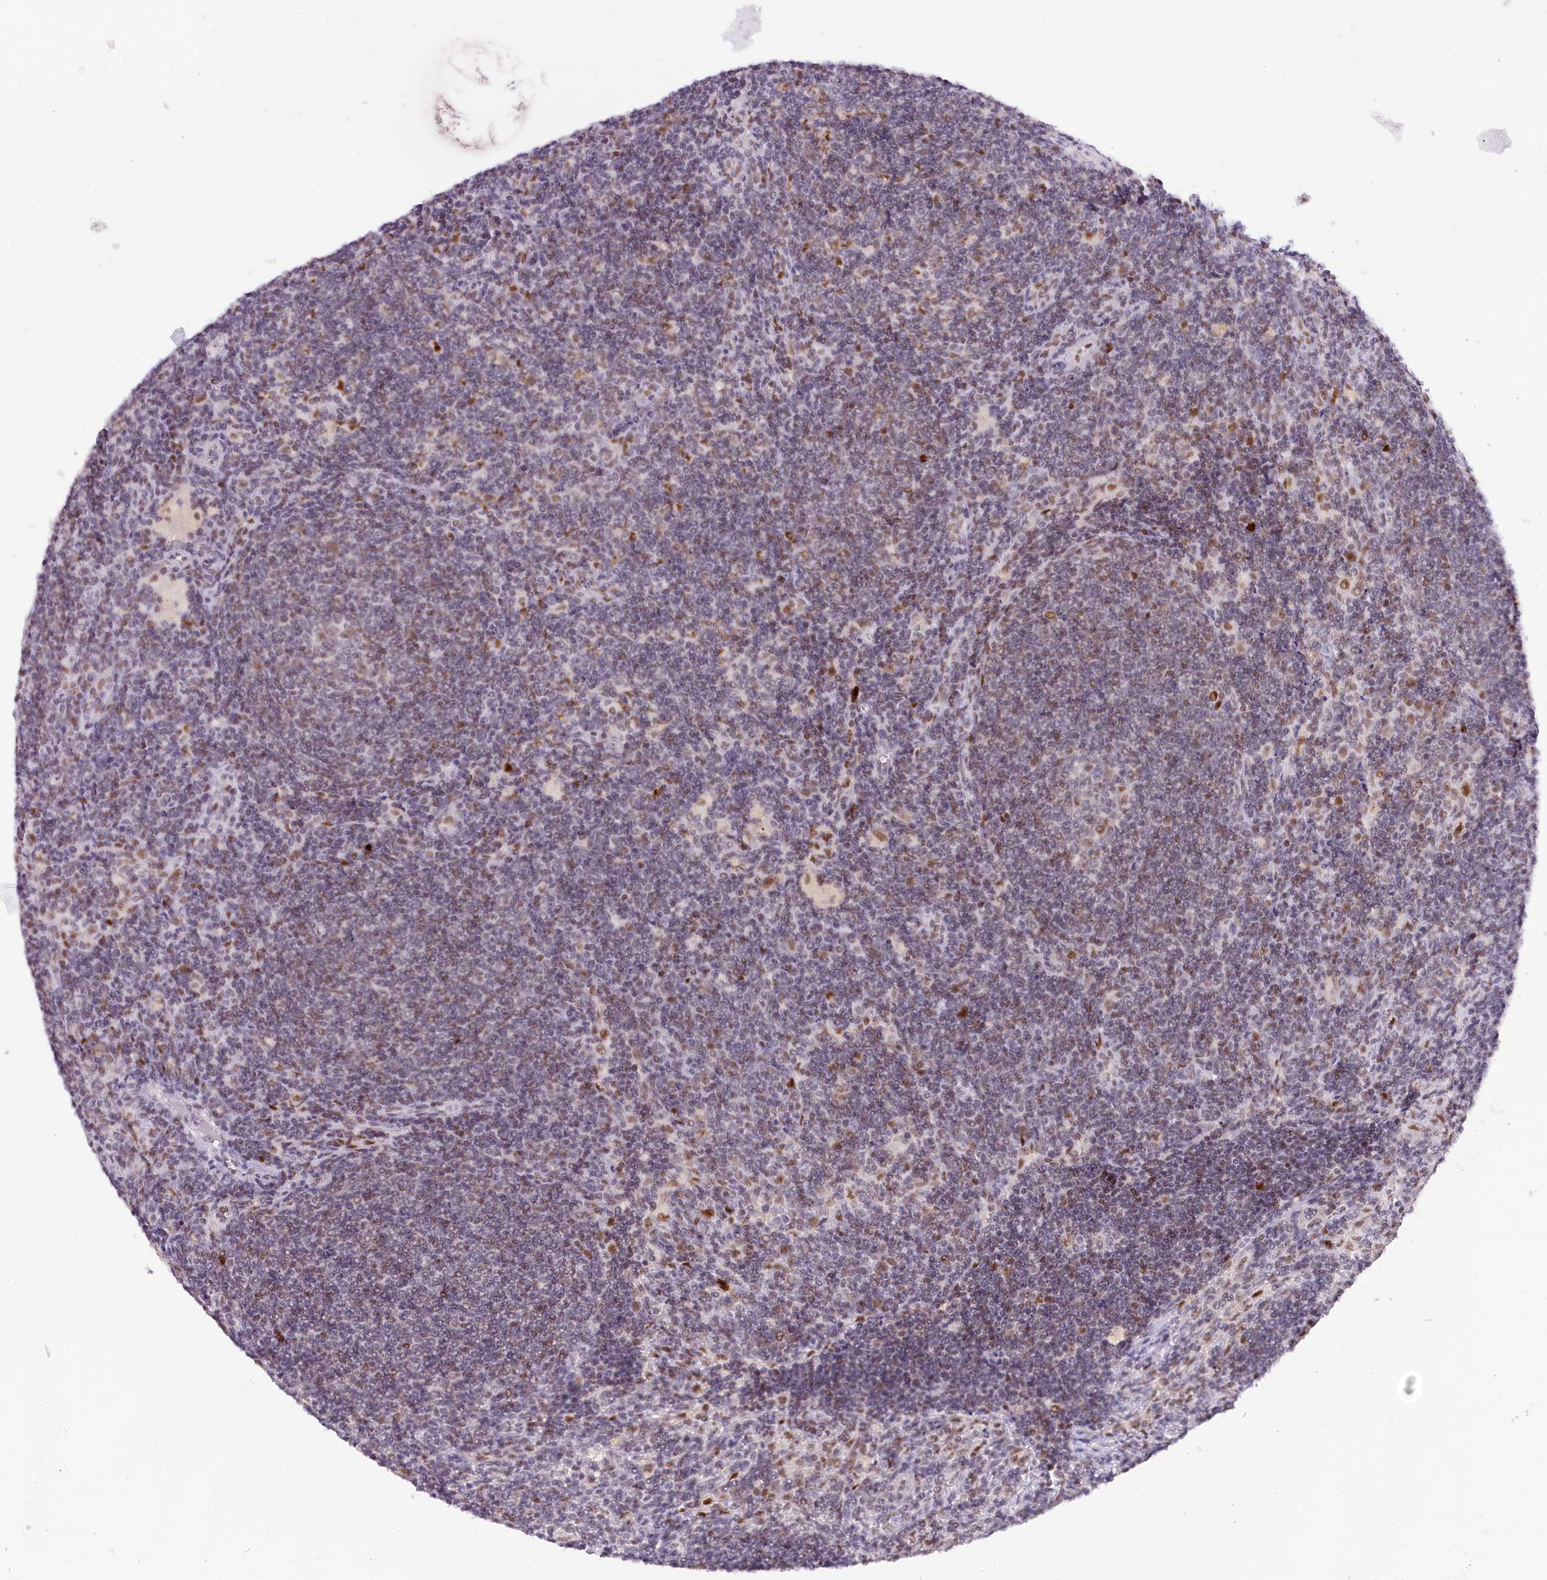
{"staining": {"intensity": "weak", "quantity": "<25%", "location": "nuclear"}, "tissue": "lymph node", "cell_type": "Germinal center cells", "image_type": "normal", "snomed": [{"axis": "morphology", "description": "Normal tissue, NOS"}, {"axis": "topography", "description": "Lymph node"}], "caption": "Immunohistochemical staining of benign human lymph node displays no significant staining in germinal center cells. (Immunohistochemistry, brightfield microscopy, high magnification).", "gene": "TP53", "patient": {"sex": "male", "age": 69}}